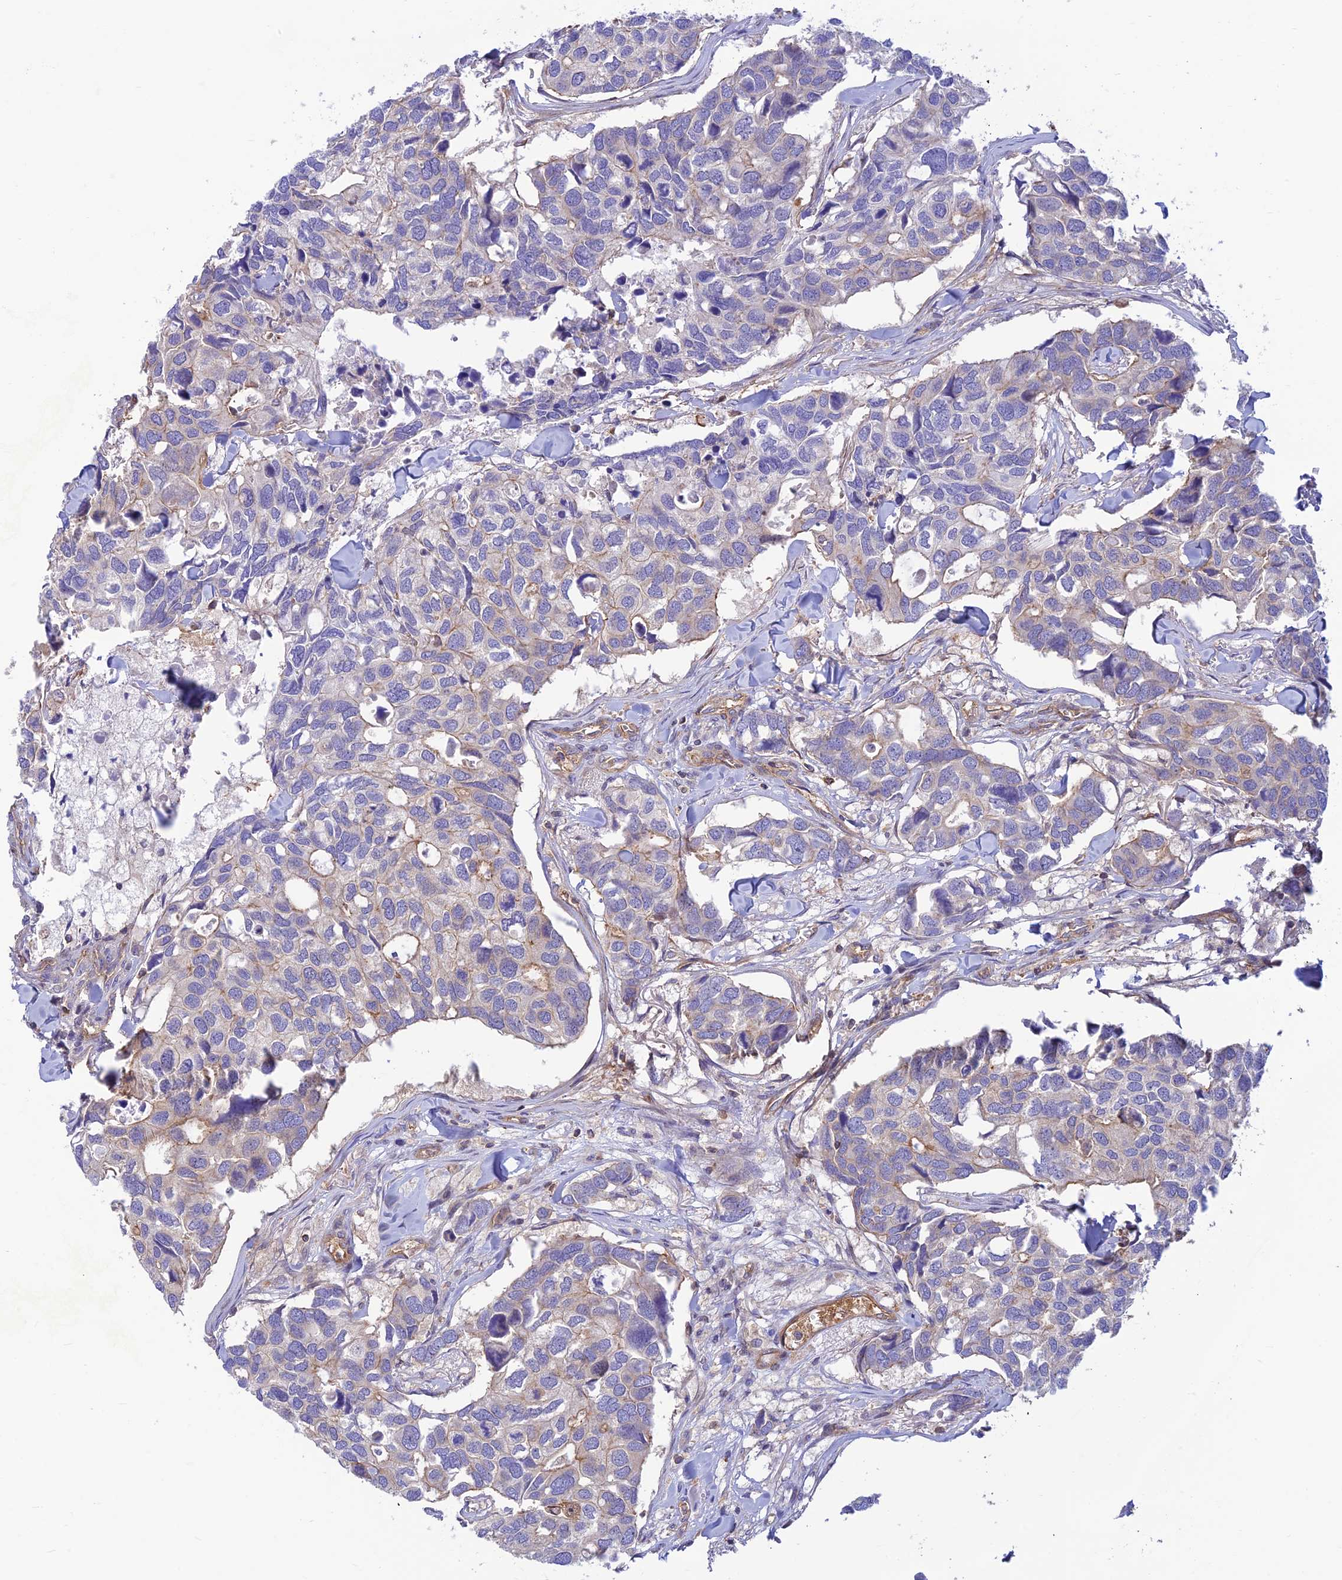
{"staining": {"intensity": "weak", "quantity": "<25%", "location": "cytoplasmic/membranous"}, "tissue": "breast cancer", "cell_type": "Tumor cells", "image_type": "cancer", "snomed": [{"axis": "morphology", "description": "Duct carcinoma"}, {"axis": "topography", "description": "Breast"}], "caption": "This is a micrograph of IHC staining of infiltrating ductal carcinoma (breast), which shows no staining in tumor cells.", "gene": "PPP1R12C", "patient": {"sex": "female", "age": 83}}